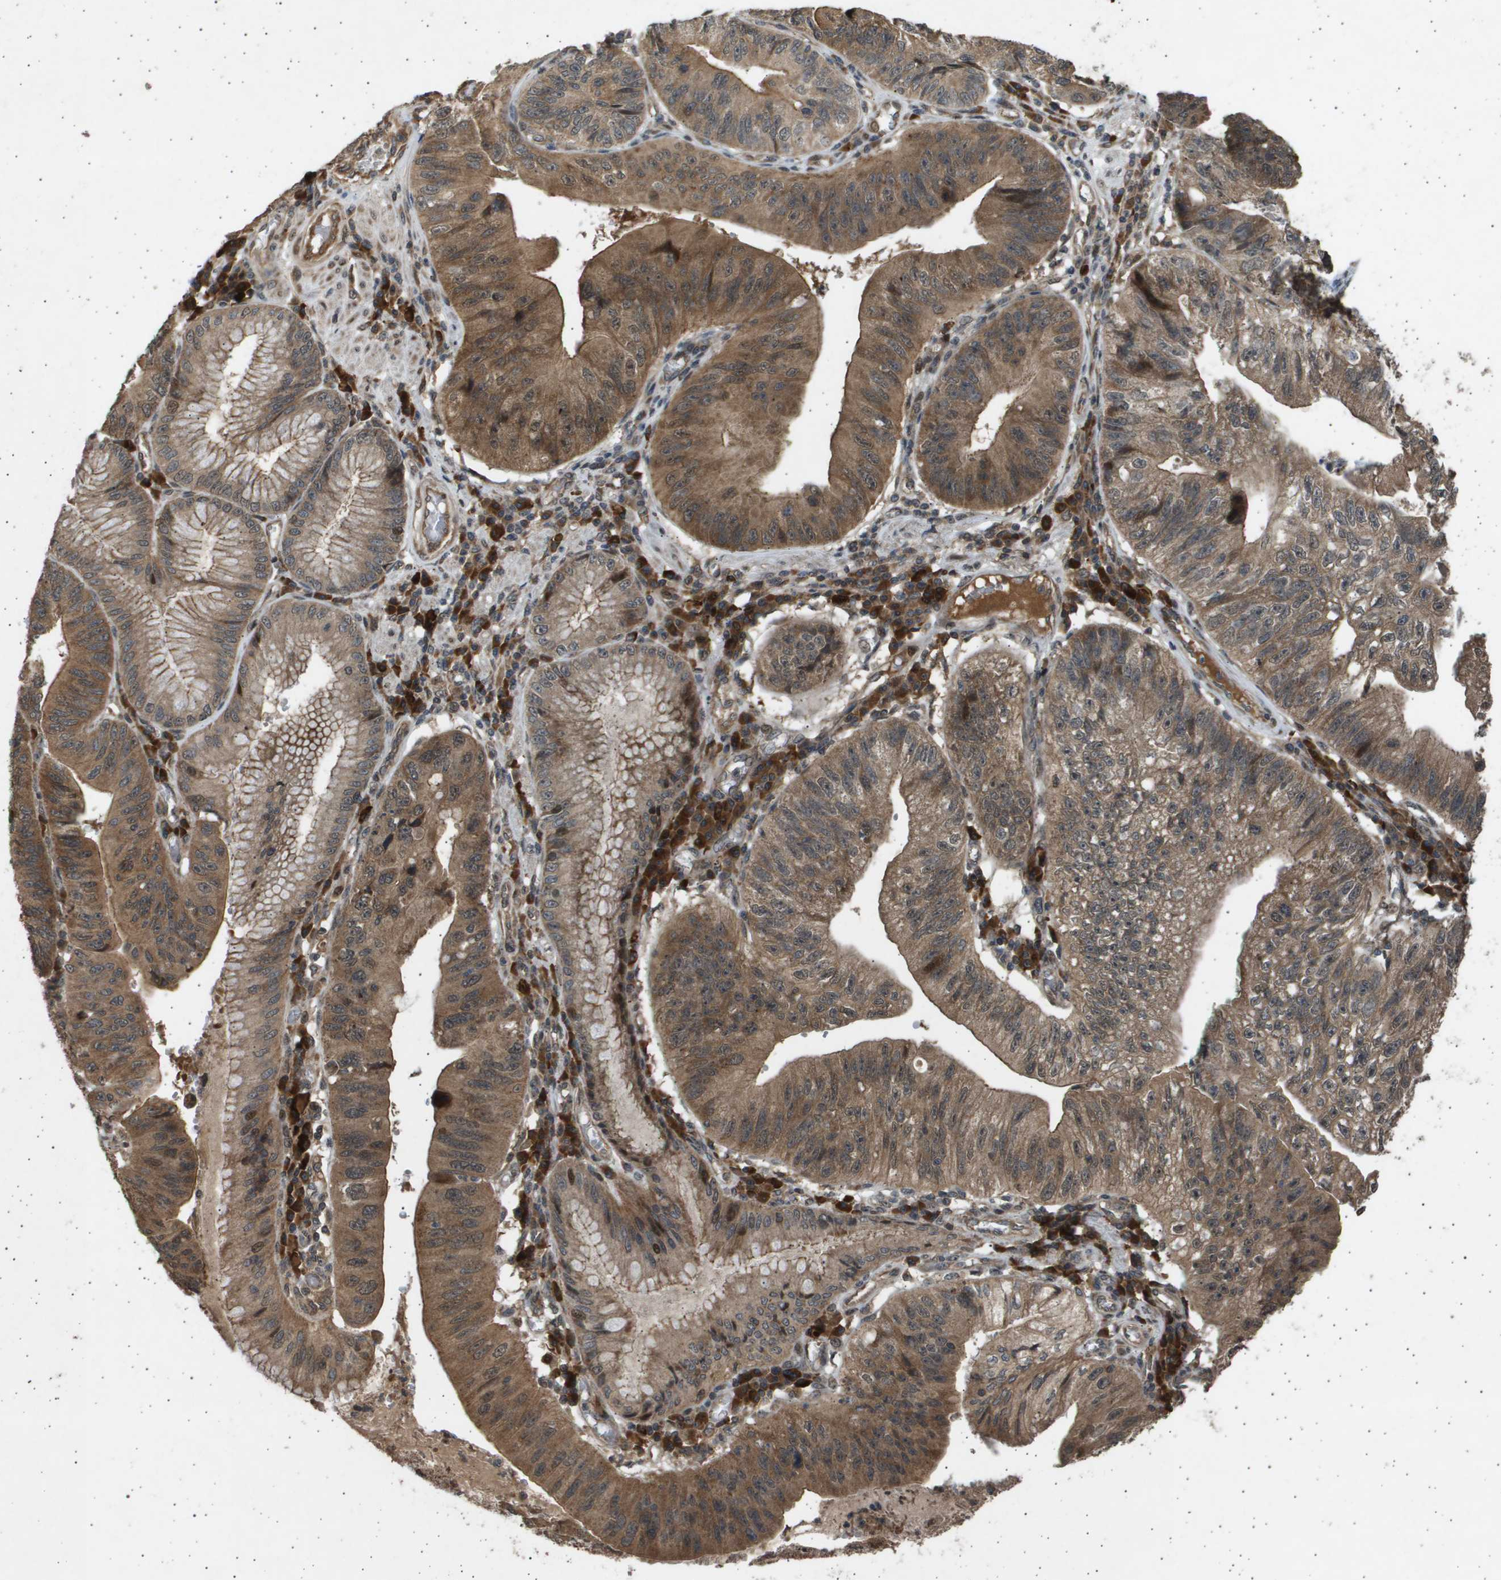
{"staining": {"intensity": "moderate", "quantity": ">75%", "location": "cytoplasmic/membranous,nuclear"}, "tissue": "stomach cancer", "cell_type": "Tumor cells", "image_type": "cancer", "snomed": [{"axis": "morphology", "description": "Adenocarcinoma, NOS"}, {"axis": "topography", "description": "Stomach"}], "caption": "Protein expression analysis of human stomach cancer (adenocarcinoma) reveals moderate cytoplasmic/membranous and nuclear positivity in about >75% of tumor cells.", "gene": "TNRC6A", "patient": {"sex": "male", "age": 59}}